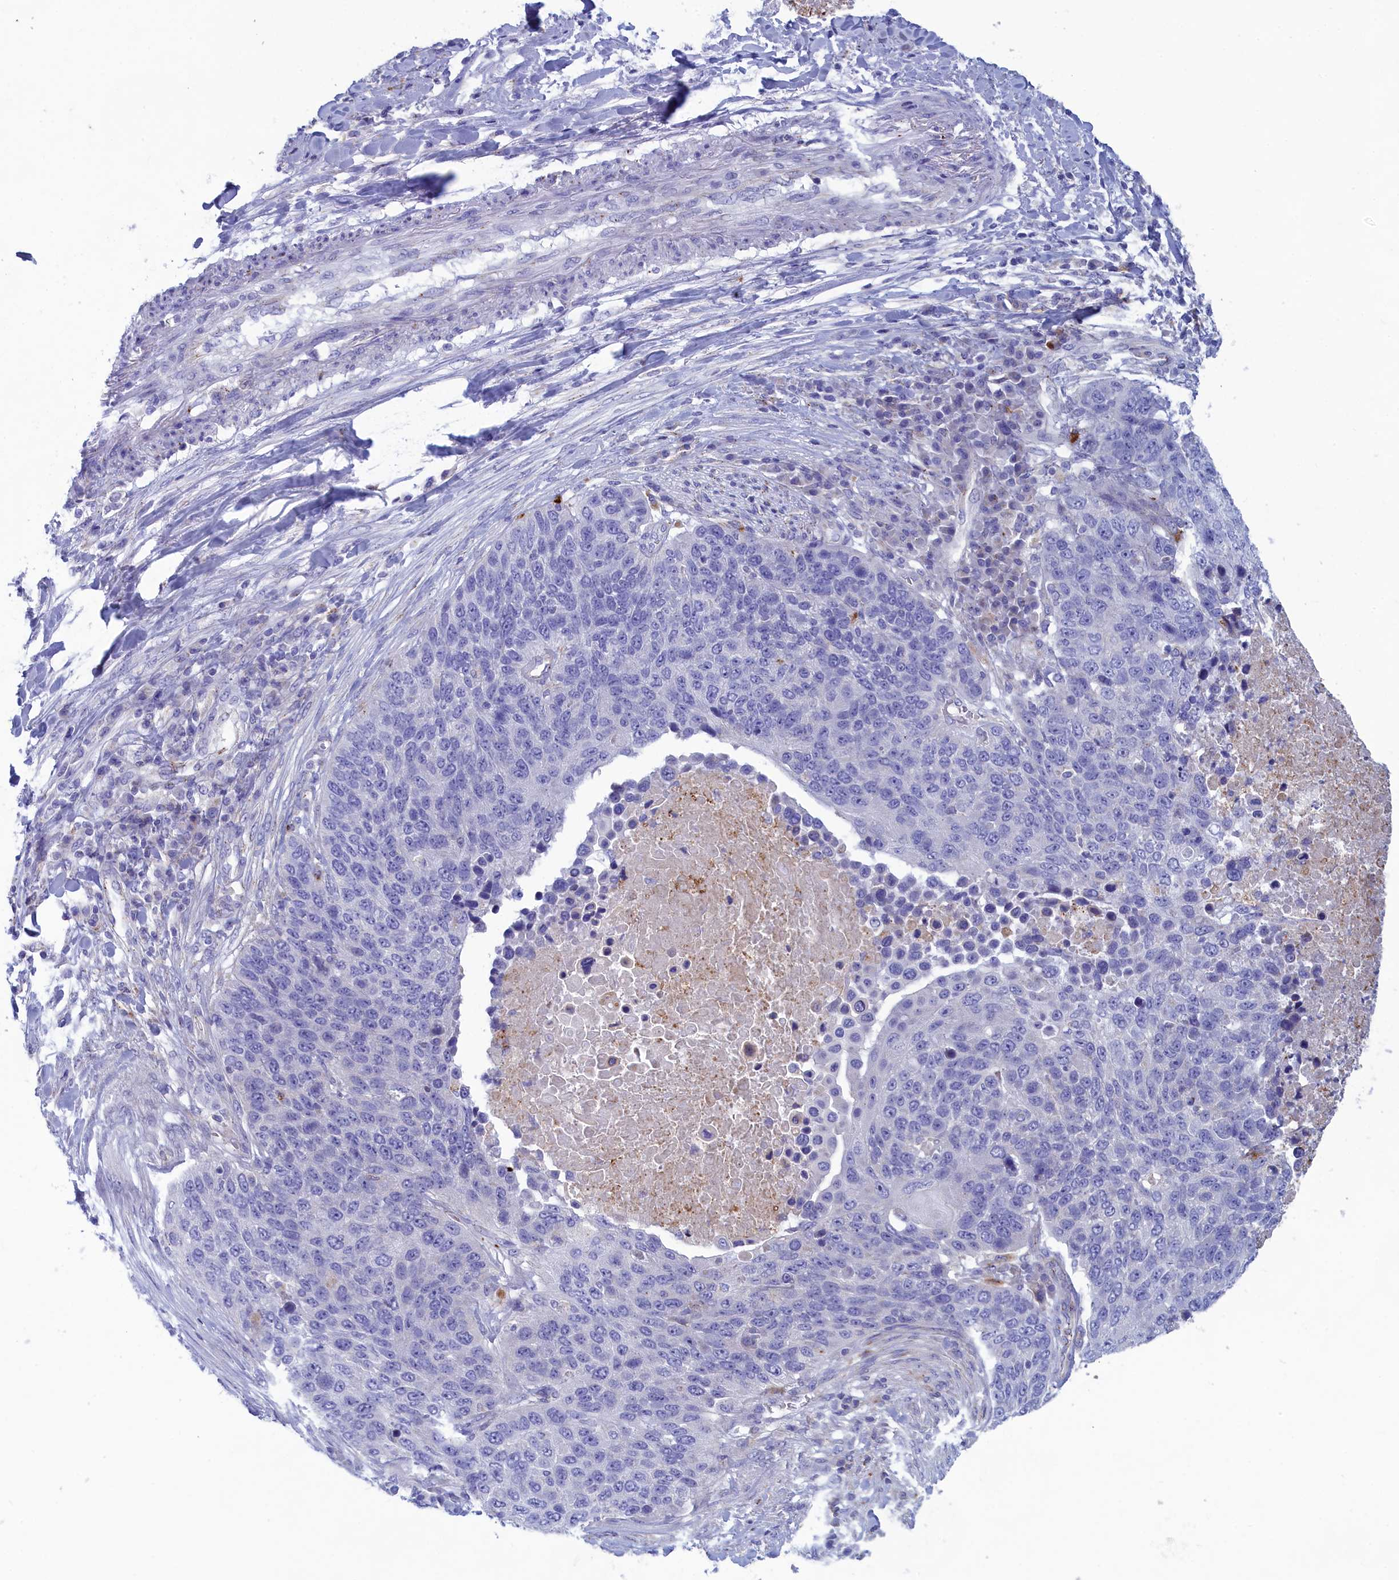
{"staining": {"intensity": "negative", "quantity": "none", "location": "none"}, "tissue": "lung cancer", "cell_type": "Tumor cells", "image_type": "cancer", "snomed": [{"axis": "morphology", "description": "Normal tissue, NOS"}, {"axis": "morphology", "description": "Squamous cell carcinoma, NOS"}, {"axis": "topography", "description": "Lymph node"}, {"axis": "topography", "description": "Lung"}], "caption": "The immunohistochemistry histopathology image has no significant expression in tumor cells of lung cancer (squamous cell carcinoma) tissue. (DAB immunohistochemistry (IHC), high magnification).", "gene": "WDR6", "patient": {"sex": "male", "age": 66}}